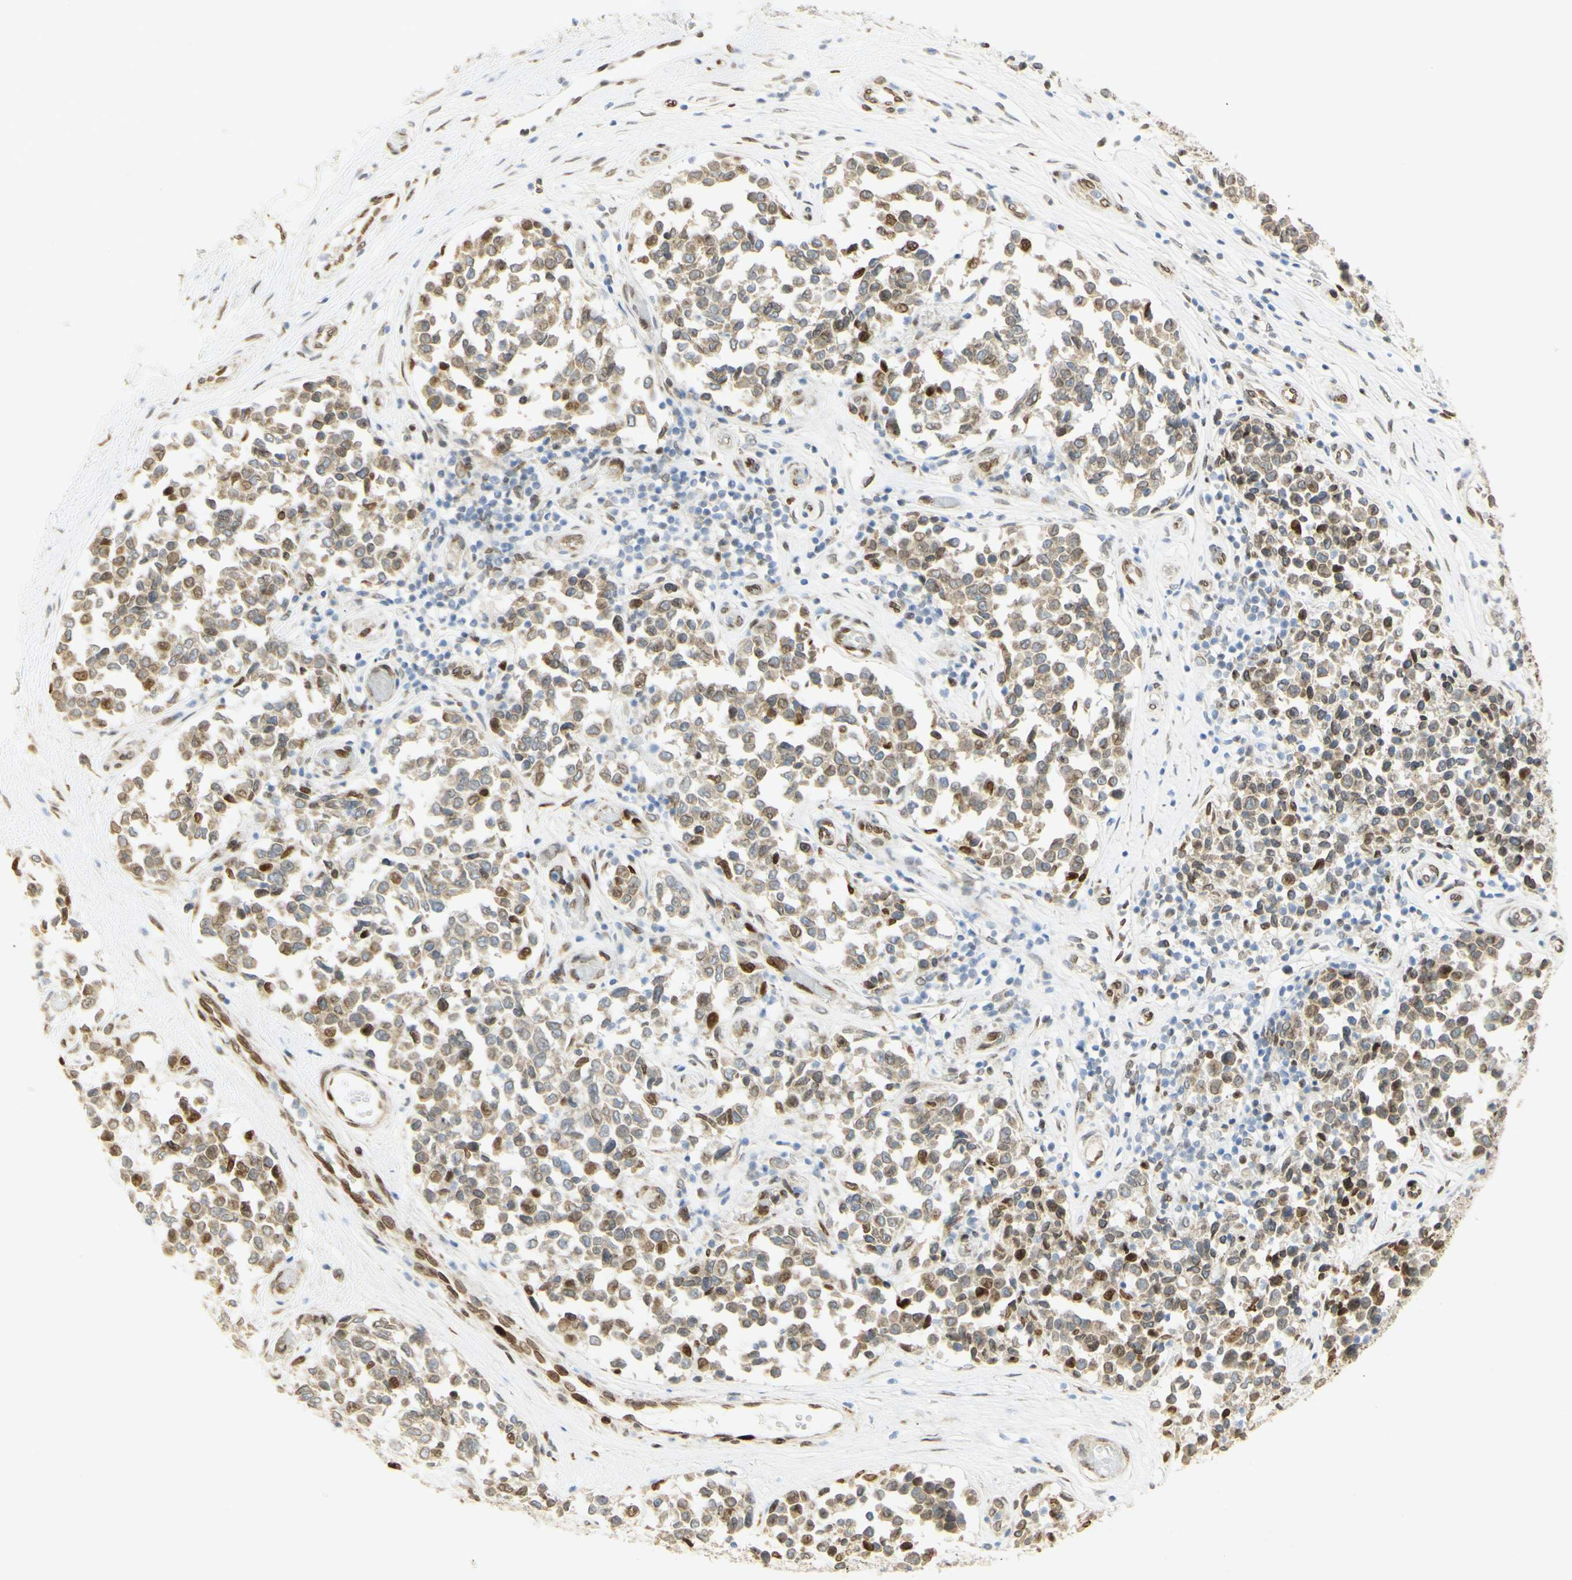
{"staining": {"intensity": "moderate", "quantity": "<25%", "location": "nuclear"}, "tissue": "melanoma", "cell_type": "Tumor cells", "image_type": "cancer", "snomed": [{"axis": "morphology", "description": "Malignant melanoma, NOS"}, {"axis": "topography", "description": "Skin"}], "caption": "The image displays a brown stain indicating the presence of a protein in the nuclear of tumor cells in melanoma.", "gene": "E2F1", "patient": {"sex": "female", "age": 64}}